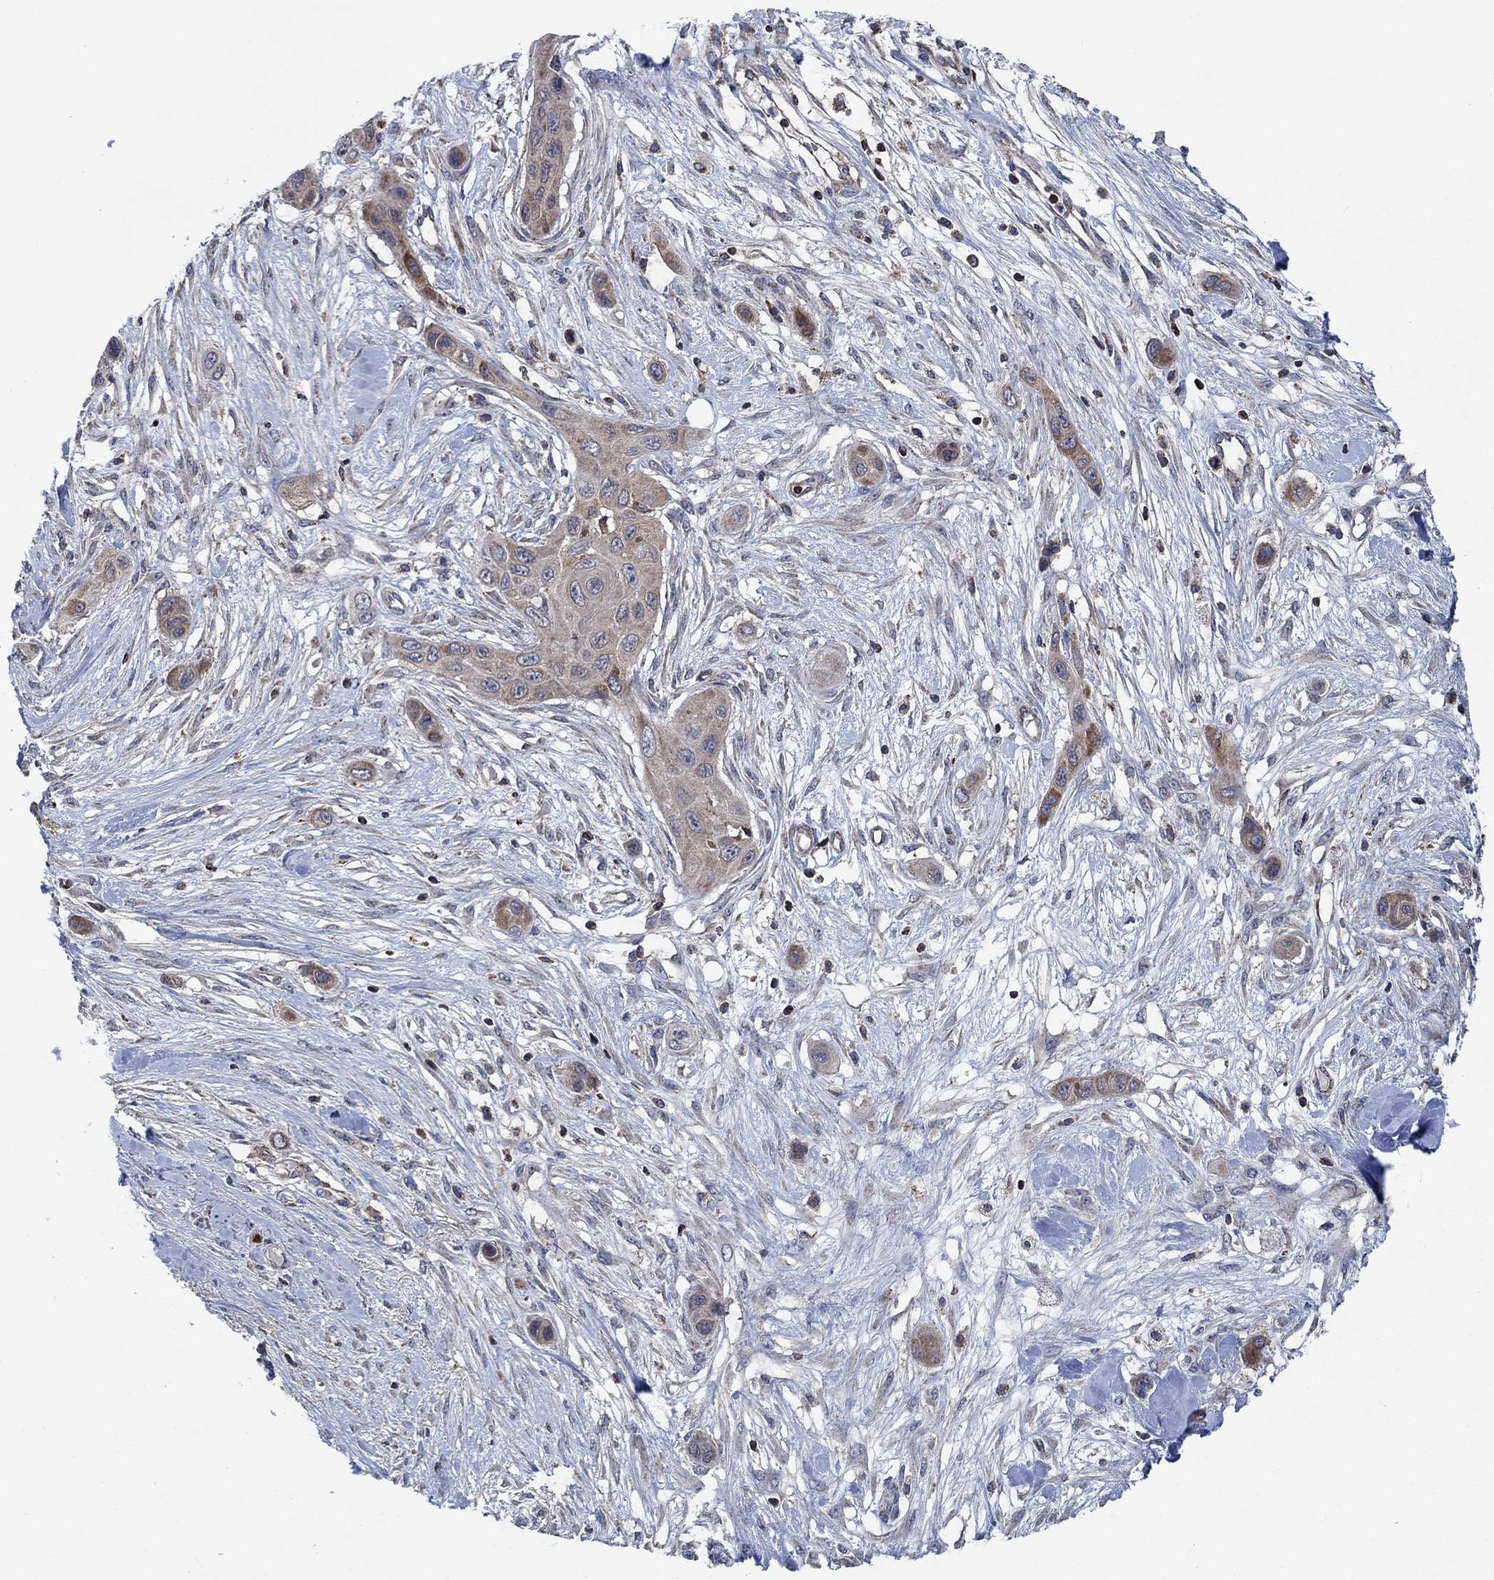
{"staining": {"intensity": "weak", "quantity": "25%-75%", "location": "cytoplasmic/membranous"}, "tissue": "skin cancer", "cell_type": "Tumor cells", "image_type": "cancer", "snomed": [{"axis": "morphology", "description": "Squamous cell carcinoma, NOS"}, {"axis": "topography", "description": "Skin"}], "caption": "This is a micrograph of IHC staining of skin cancer, which shows weak staining in the cytoplasmic/membranous of tumor cells.", "gene": "STXBP6", "patient": {"sex": "male", "age": 79}}